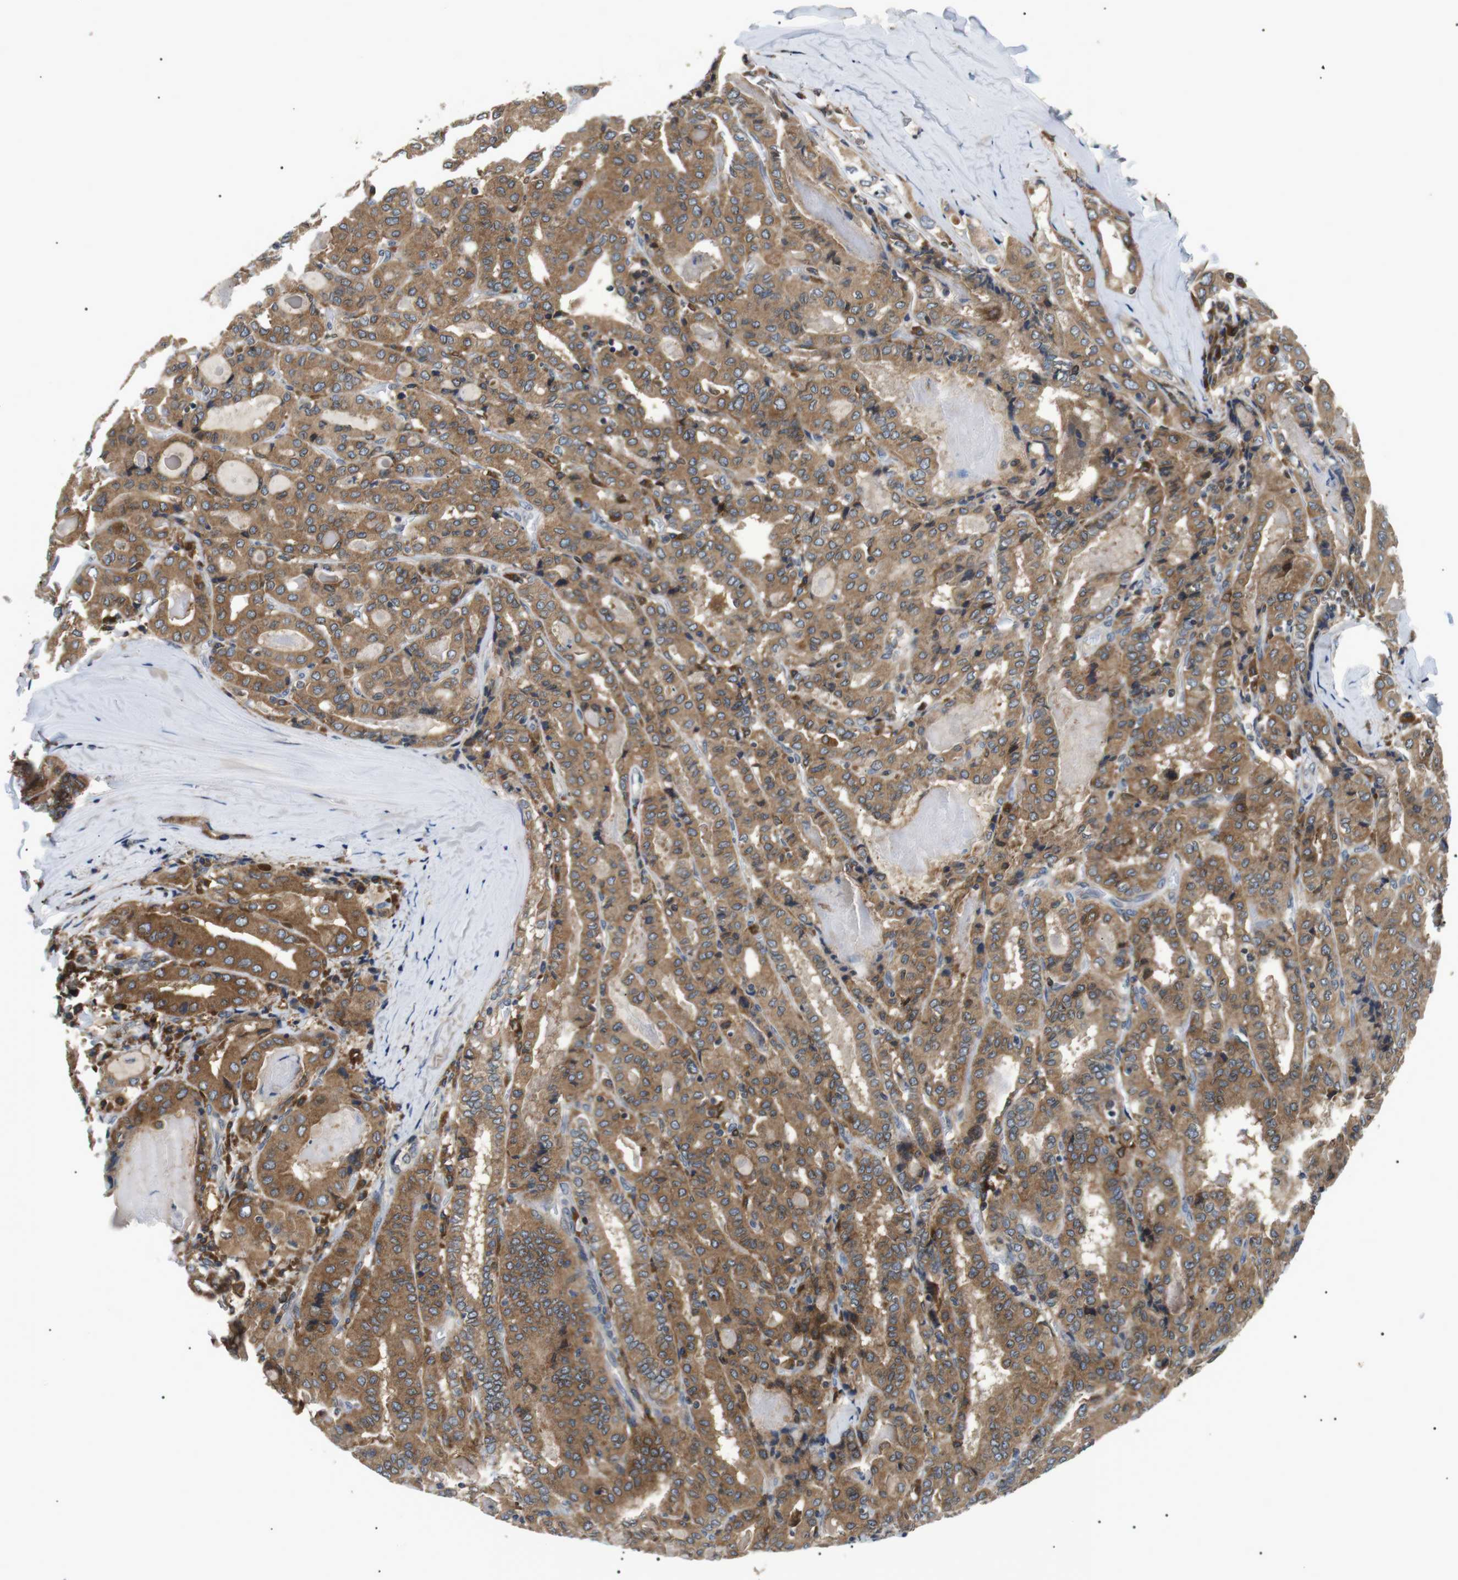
{"staining": {"intensity": "moderate", "quantity": ">75%", "location": "cytoplasmic/membranous"}, "tissue": "thyroid cancer", "cell_type": "Tumor cells", "image_type": "cancer", "snomed": [{"axis": "morphology", "description": "Papillary adenocarcinoma, NOS"}, {"axis": "topography", "description": "Thyroid gland"}], "caption": "Protein staining reveals moderate cytoplasmic/membranous positivity in about >75% of tumor cells in thyroid papillary adenocarcinoma. The staining was performed using DAB (3,3'-diaminobenzidine) to visualize the protein expression in brown, while the nuclei were stained in blue with hematoxylin (Magnification: 20x).", "gene": "RAB9A", "patient": {"sex": "female", "age": 42}}